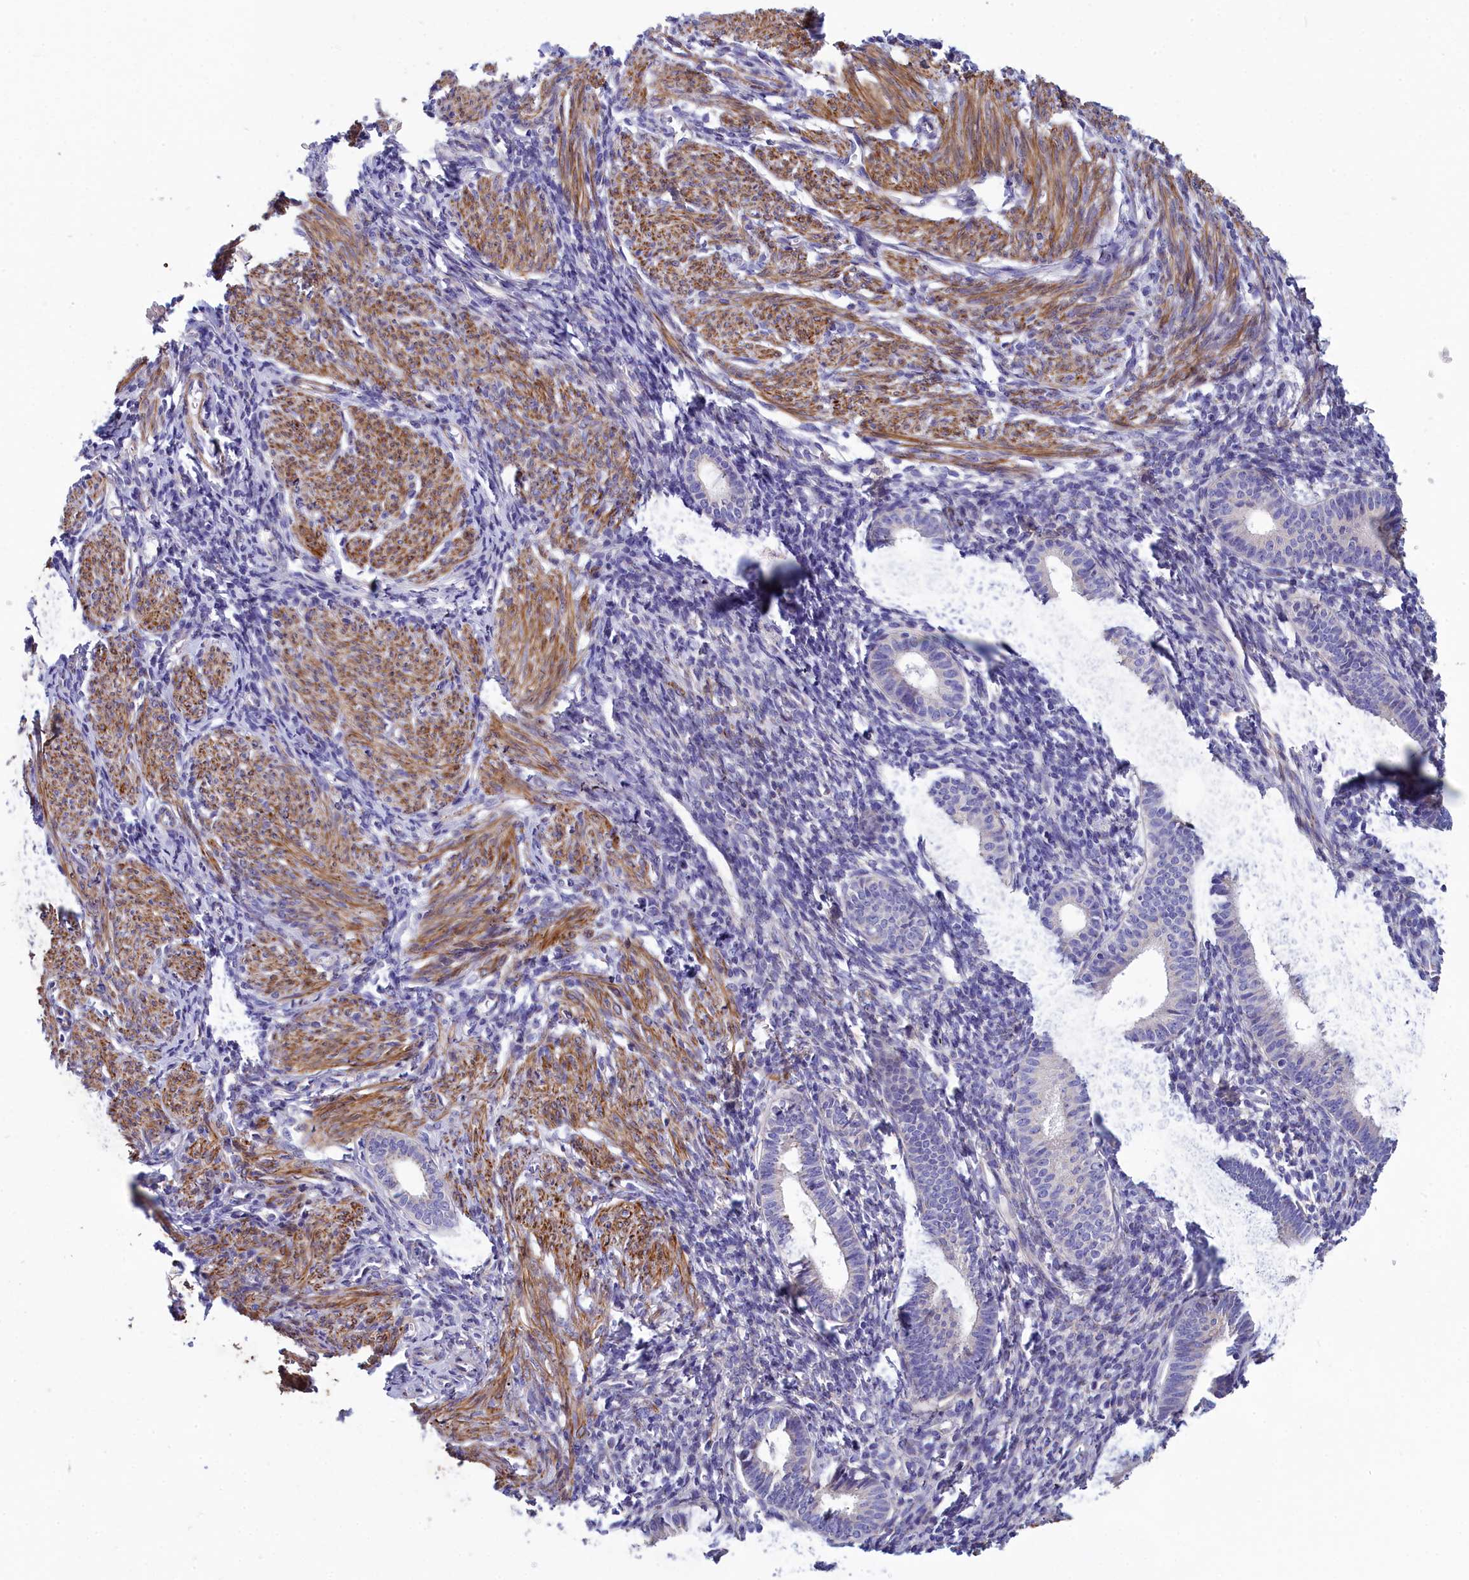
{"staining": {"intensity": "moderate", "quantity": "<25%", "location": "cytoplasmic/membranous"}, "tissue": "endometrium", "cell_type": "Cells in endometrial stroma", "image_type": "normal", "snomed": [{"axis": "morphology", "description": "Normal tissue, NOS"}, {"axis": "morphology", "description": "Adenocarcinoma, NOS"}, {"axis": "topography", "description": "Endometrium"}], "caption": "This image exhibits IHC staining of unremarkable human endometrium, with low moderate cytoplasmic/membranous staining in approximately <25% of cells in endometrial stroma.", "gene": "TUBGCP4", "patient": {"sex": "female", "age": 57}}